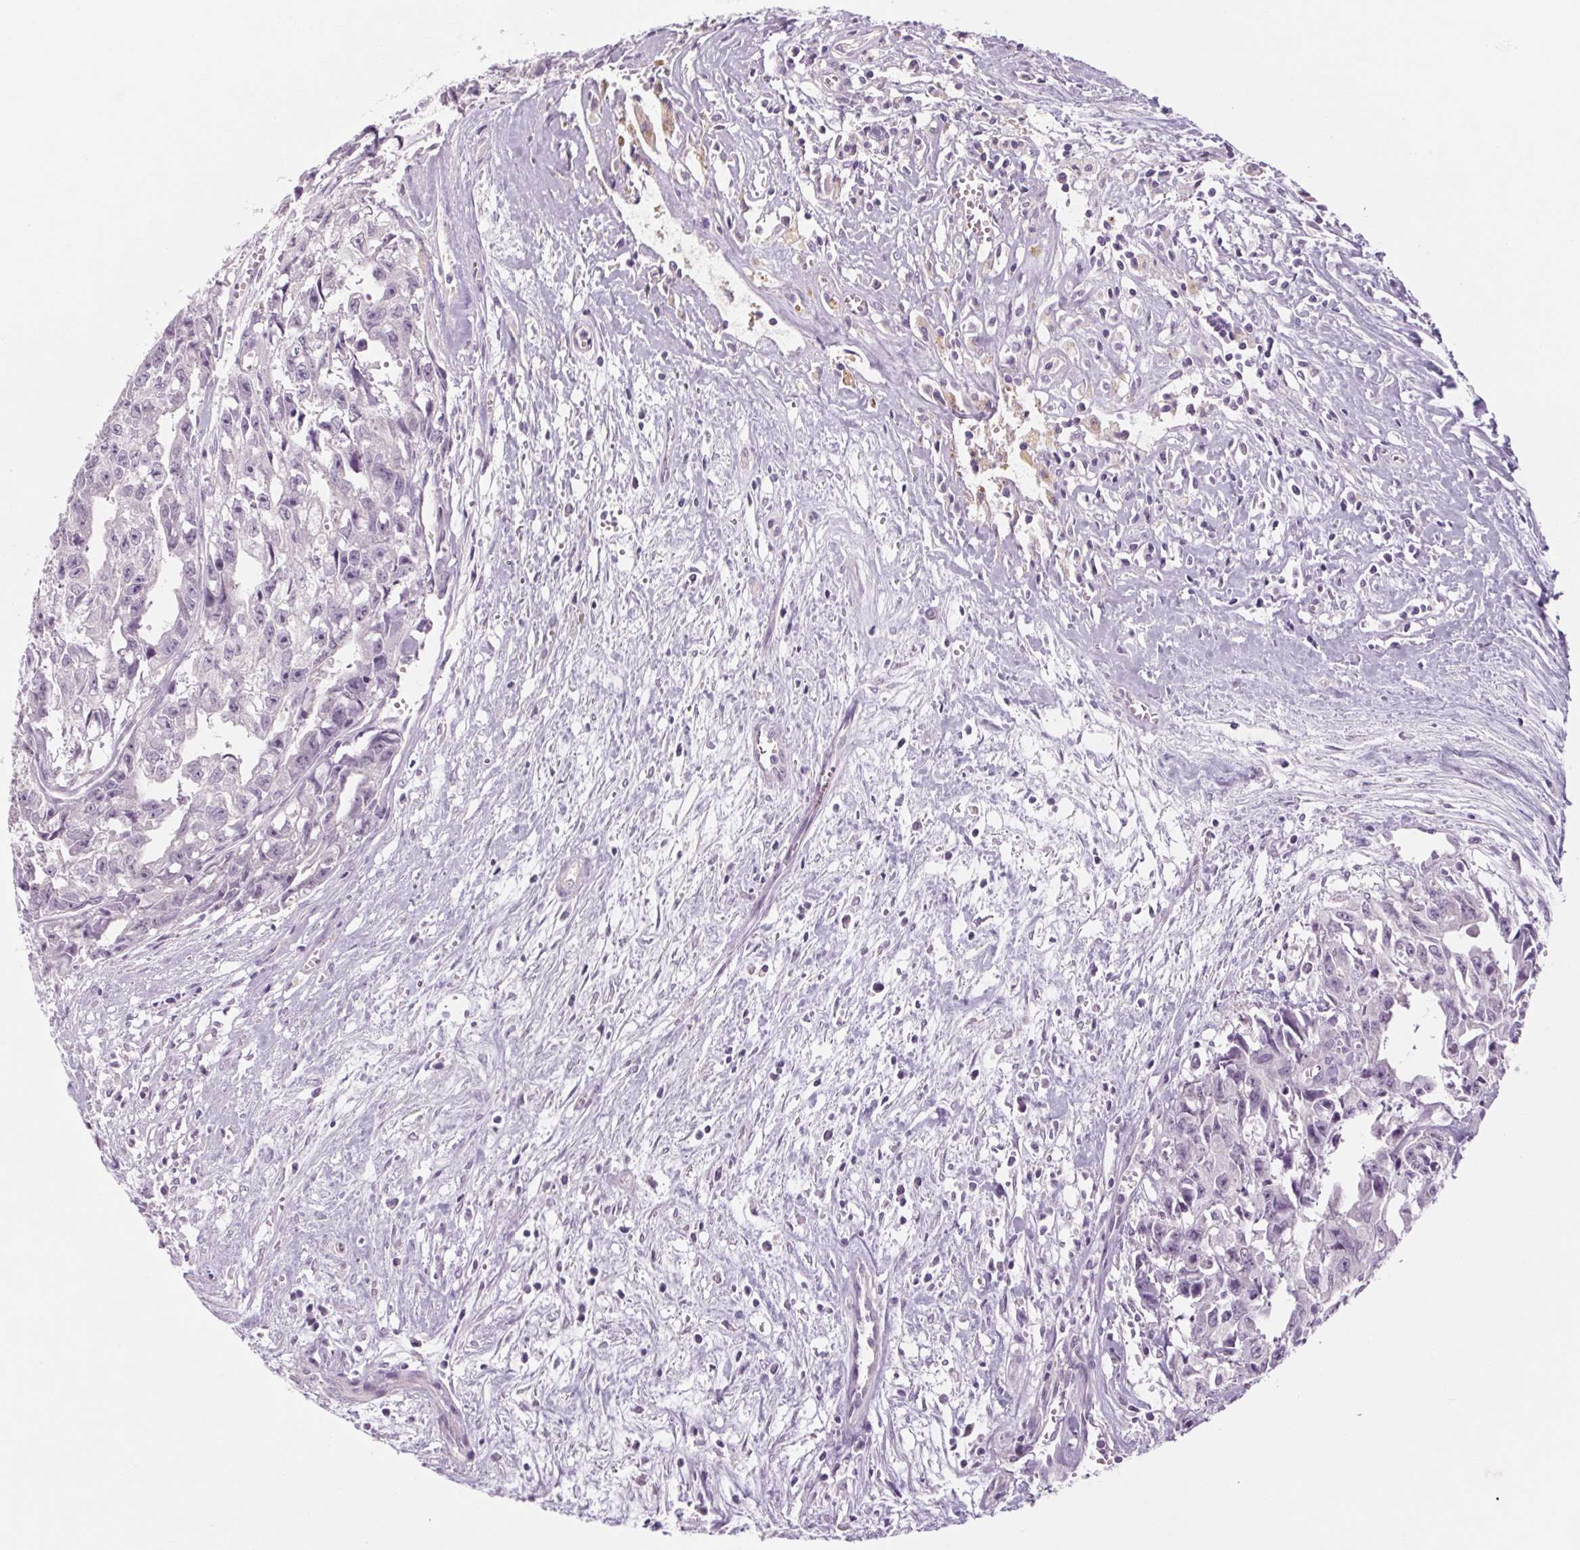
{"staining": {"intensity": "negative", "quantity": "none", "location": "none"}, "tissue": "testis cancer", "cell_type": "Tumor cells", "image_type": "cancer", "snomed": [{"axis": "morphology", "description": "Carcinoma, Embryonal, NOS"}, {"axis": "morphology", "description": "Teratoma, malignant, NOS"}, {"axis": "topography", "description": "Testis"}], "caption": "Image shows no protein staining in tumor cells of embryonal carcinoma (testis) tissue.", "gene": "RPTN", "patient": {"sex": "male", "age": 24}}